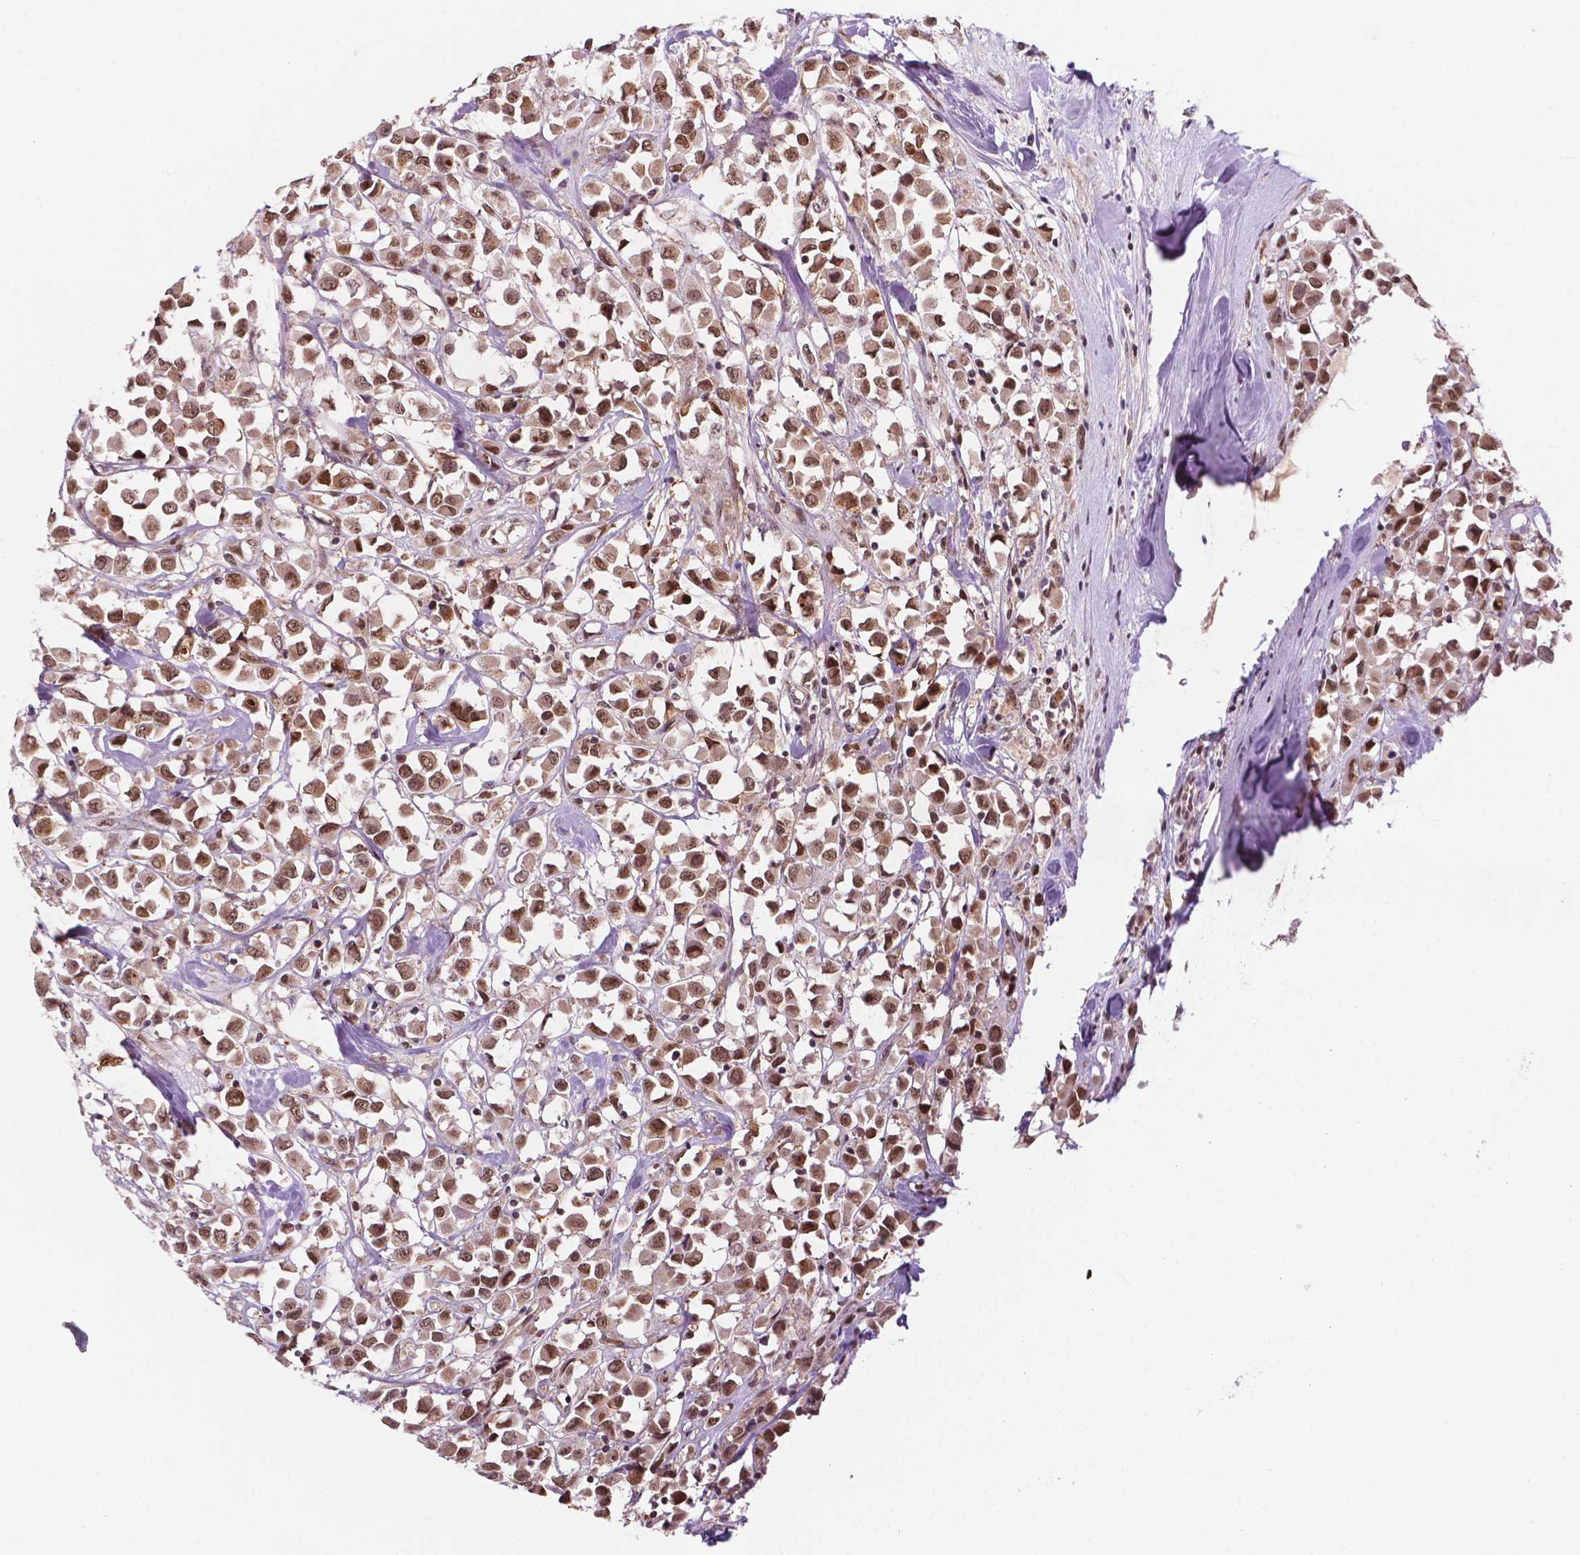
{"staining": {"intensity": "moderate", "quantity": ">75%", "location": "nuclear"}, "tissue": "breast cancer", "cell_type": "Tumor cells", "image_type": "cancer", "snomed": [{"axis": "morphology", "description": "Duct carcinoma"}, {"axis": "topography", "description": "Breast"}], "caption": "This photomicrograph reveals breast invasive ductal carcinoma stained with immunohistochemistry to label a protein in brown. The nuclear of tumor cells show moderate positivity for the protein. Nuclei are counter-stained blue.", "gene": "PER2", "patient": {"sex": "female", "age": 61}}